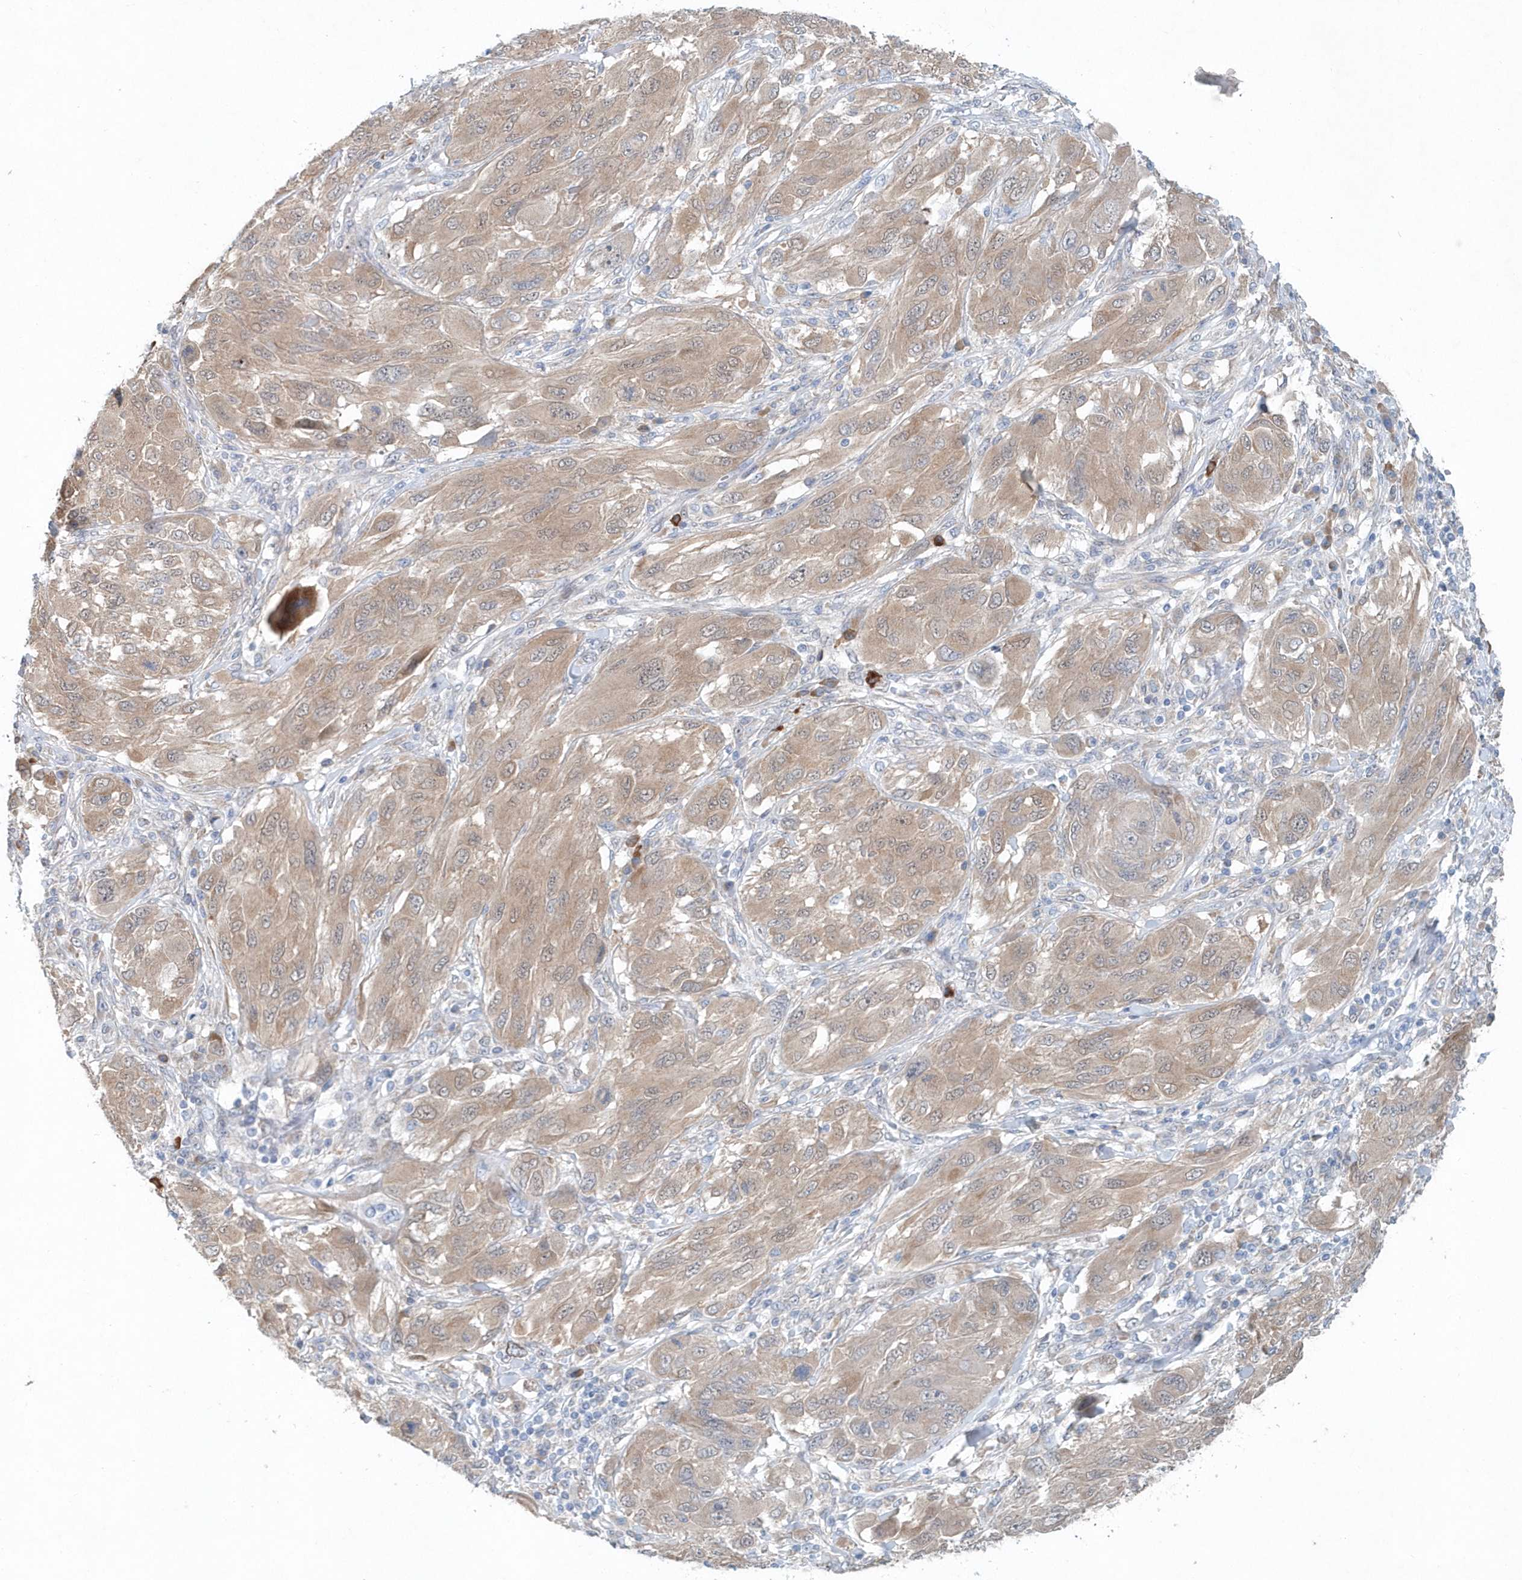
{"staining": {"intensity": "weak", "quantity": ">75%", "location": "cytoplasmic/membranous"}, "tissue": "melanoma", "cell_type": "Tumor cells", "image_type": "cancer", "snomed": [{"axis": "morphology", "description": "Malignant melanoma, NOS"}, {"axis": "topography", "description": "Skin"}], "caption": "A brown stain shows weak cytoplasmic/membranous expression of a protein in malignant melanoma tumor cells.", "gene": "PFN2", "patient": {"sex": "female", "age": 91}}